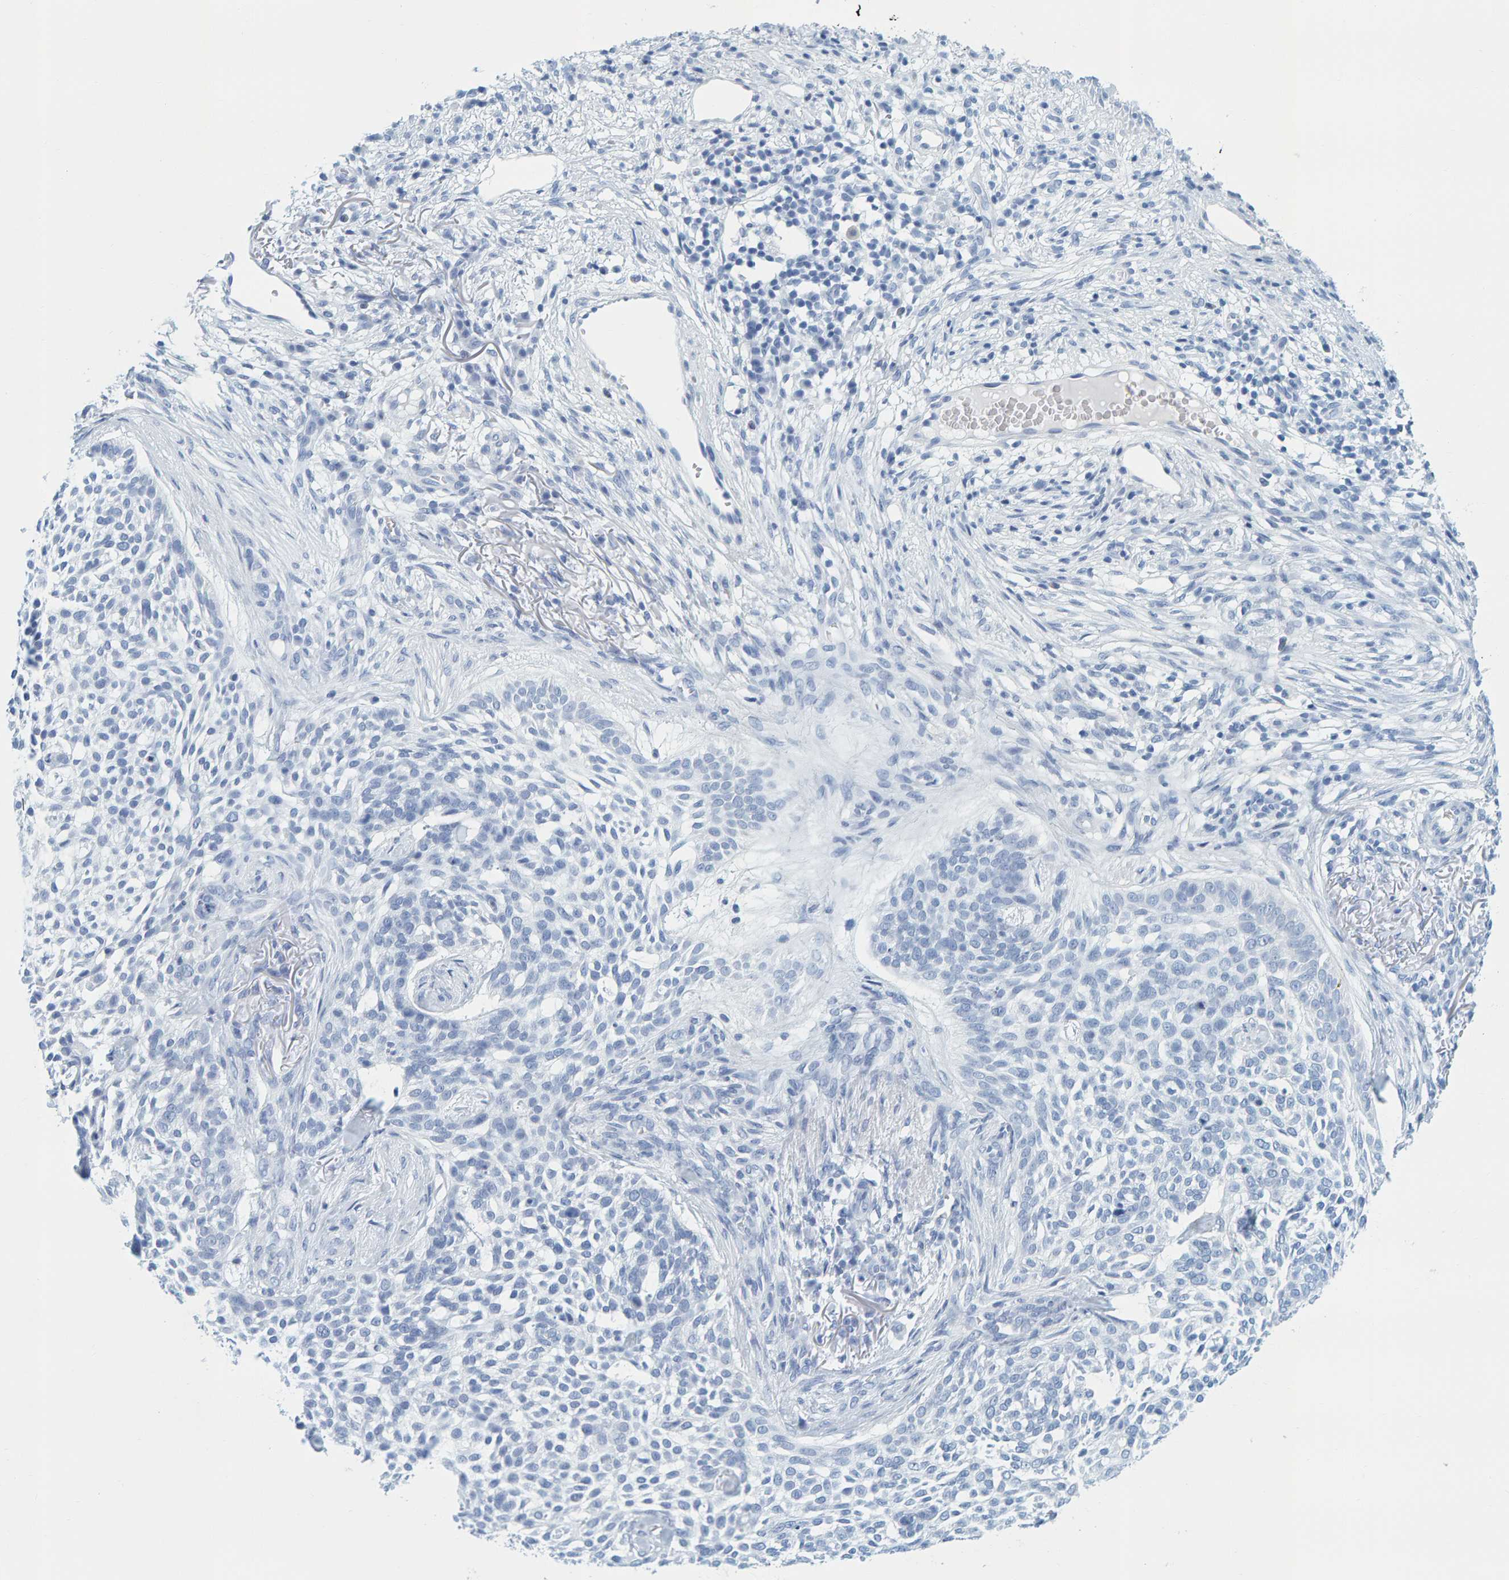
{"staining": {"intensity": "negative", "quantity": "none", "location": "none"}, "tissue": "skin cancer", "cell_type": "Tumor cells", "image_type": "cancer", "snomed": [{"axis": "morphology", "description": "Basal cell carcinoma"}, {"axis": "topography", "description": "Skin"}], "caption": "A micrograph of skin cancer (basal cell carcinoma) stained for a protein reveals no brown staining in tumor cells.", "gene": "SFTPC", "patient": {"sex": "female", "age": 64}}